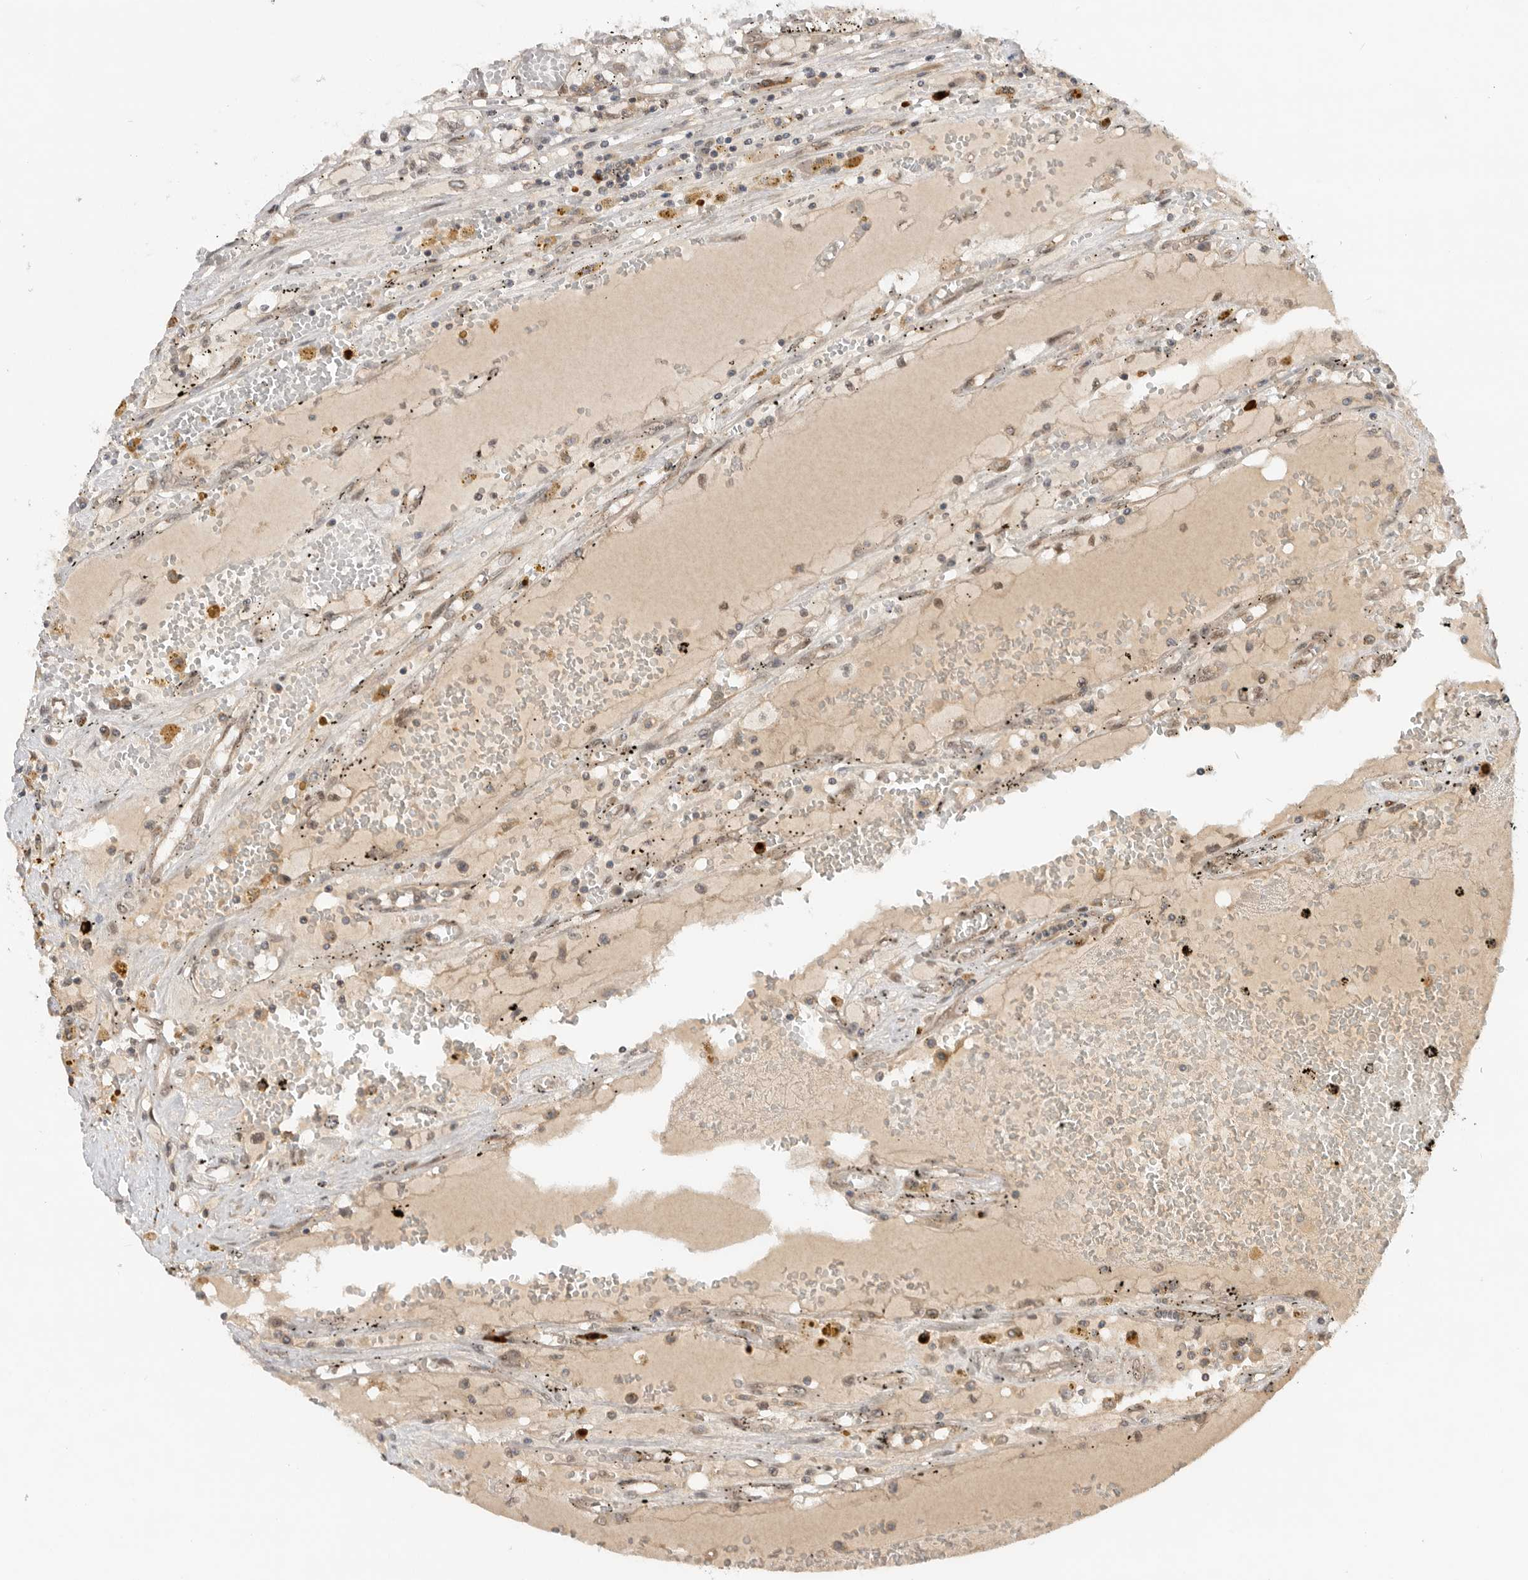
{"staining": {"intensity": "negative", "quantity": "none", "location": "none"}, "tissue": "renal cancer", "cell_type": "Tumor cells", "image_type": "cancer", "snomed": [{"axis": "morphology", "description": "Adenocarcinoma, NOS"}, {"axis": "topography", "description": "Kidney"}], "caption": "This is a image of immunohistochemistry (IHC) staining of renal adenocarcinoma, which shows no positivity in tumor cells.", "gene": "DCAF8", "patient": {"sex": "male", "age": 56}}